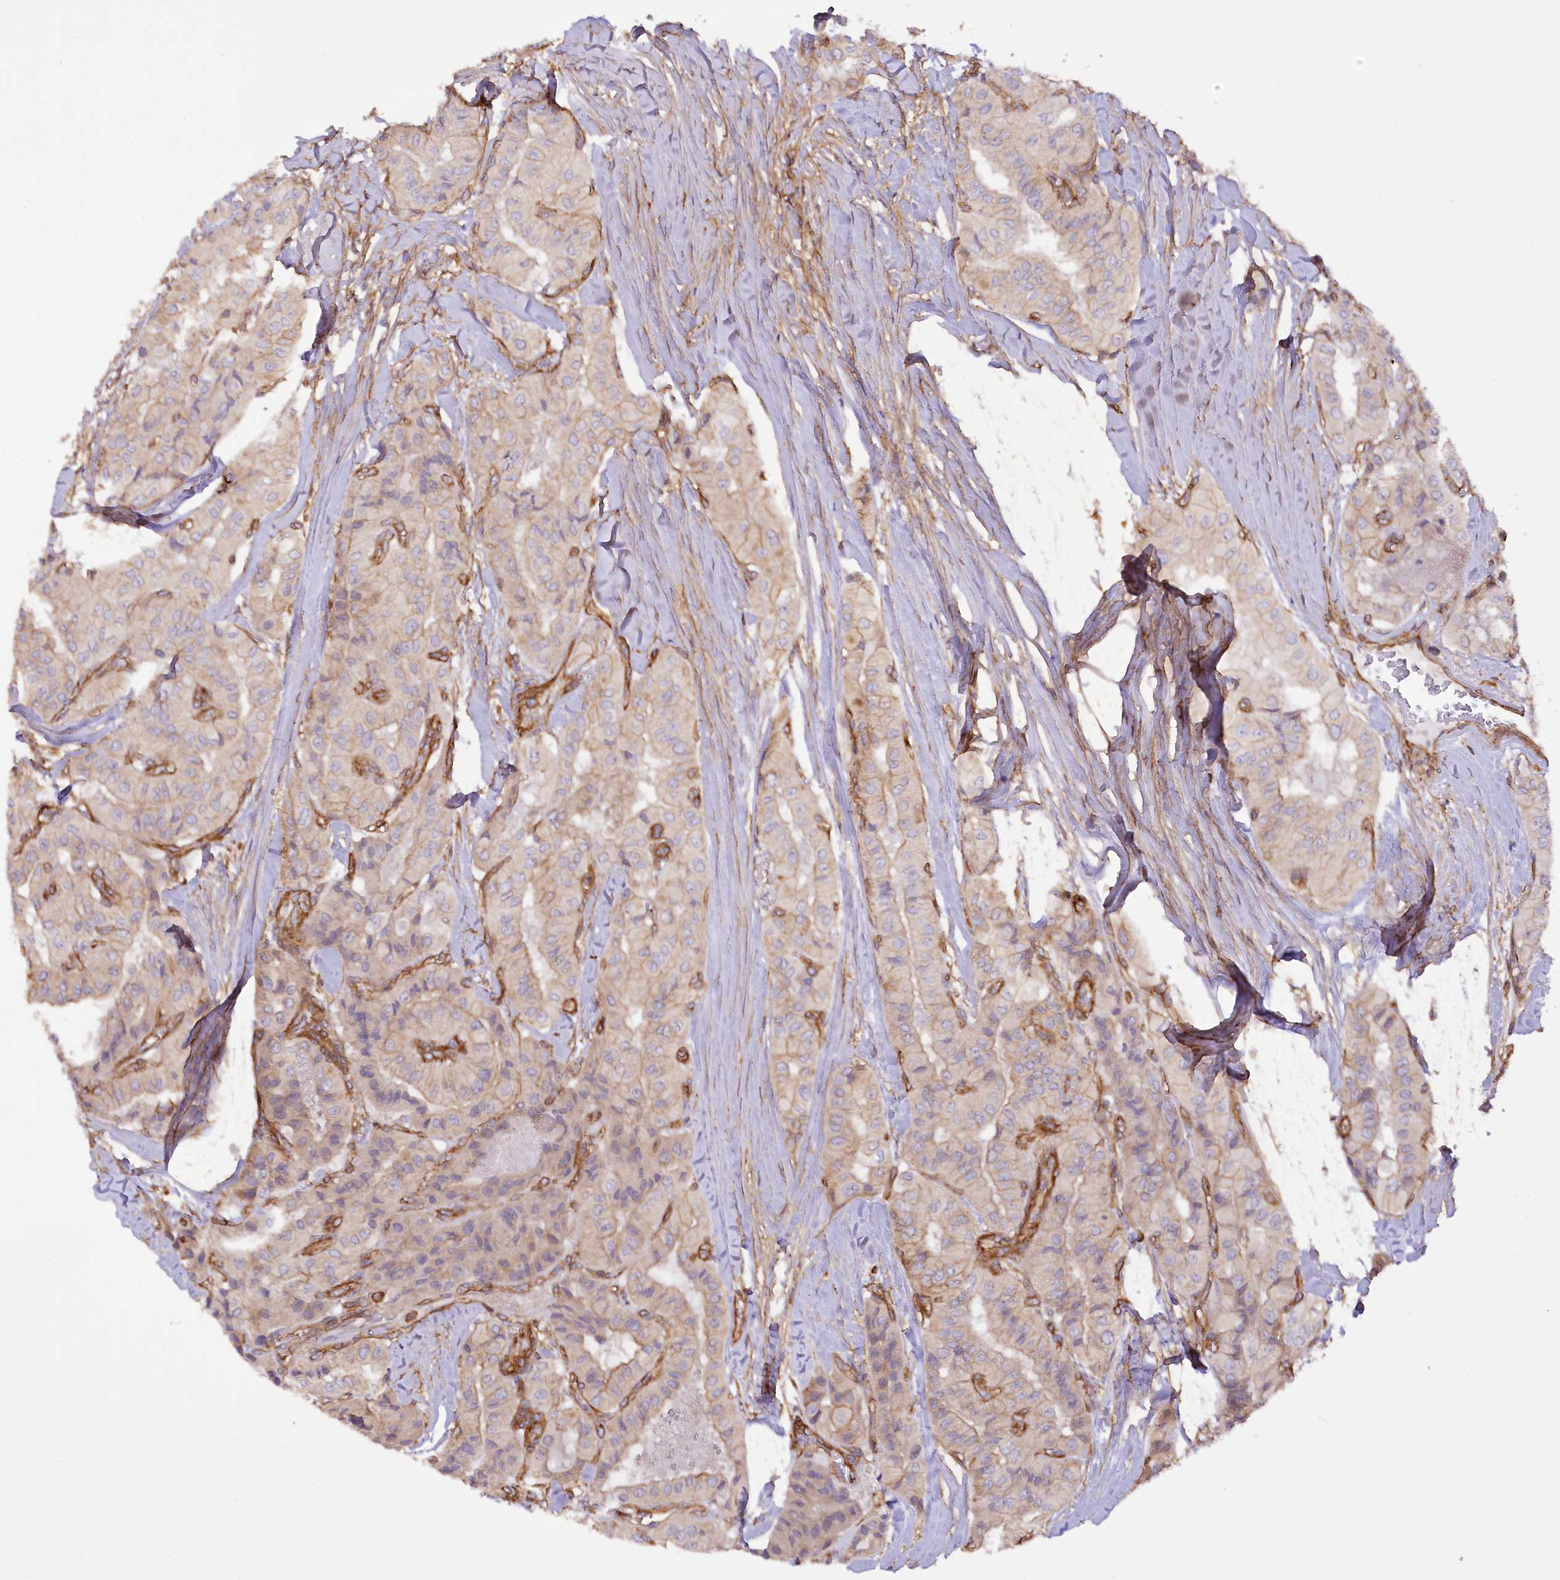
{"staining": {"intensity": "weak", "quantity": "25%-75%", "location": "cytoplasmic/membranous"}, "tissue": "thyroid cancer", "cell_type": "Tumor cells", "image_type": "cancer", "snomed": [{"axis": "morphology", "description": "Papillary adenocarcinoma, NOS"}, {"axis": "topography", "description": "Thyroid gland"}], "caption": "An IHC image of tumor tissue is shown. Protein staining in brown labels weak cytoplasmic/membranous positivity in papillary adenocarcinoma (thyroid) within tumor cells. (IHC, brightfield microscopy, high magnification).", "gene": "SYNPO2", "patient": {"sex": "female", "age": 59}}